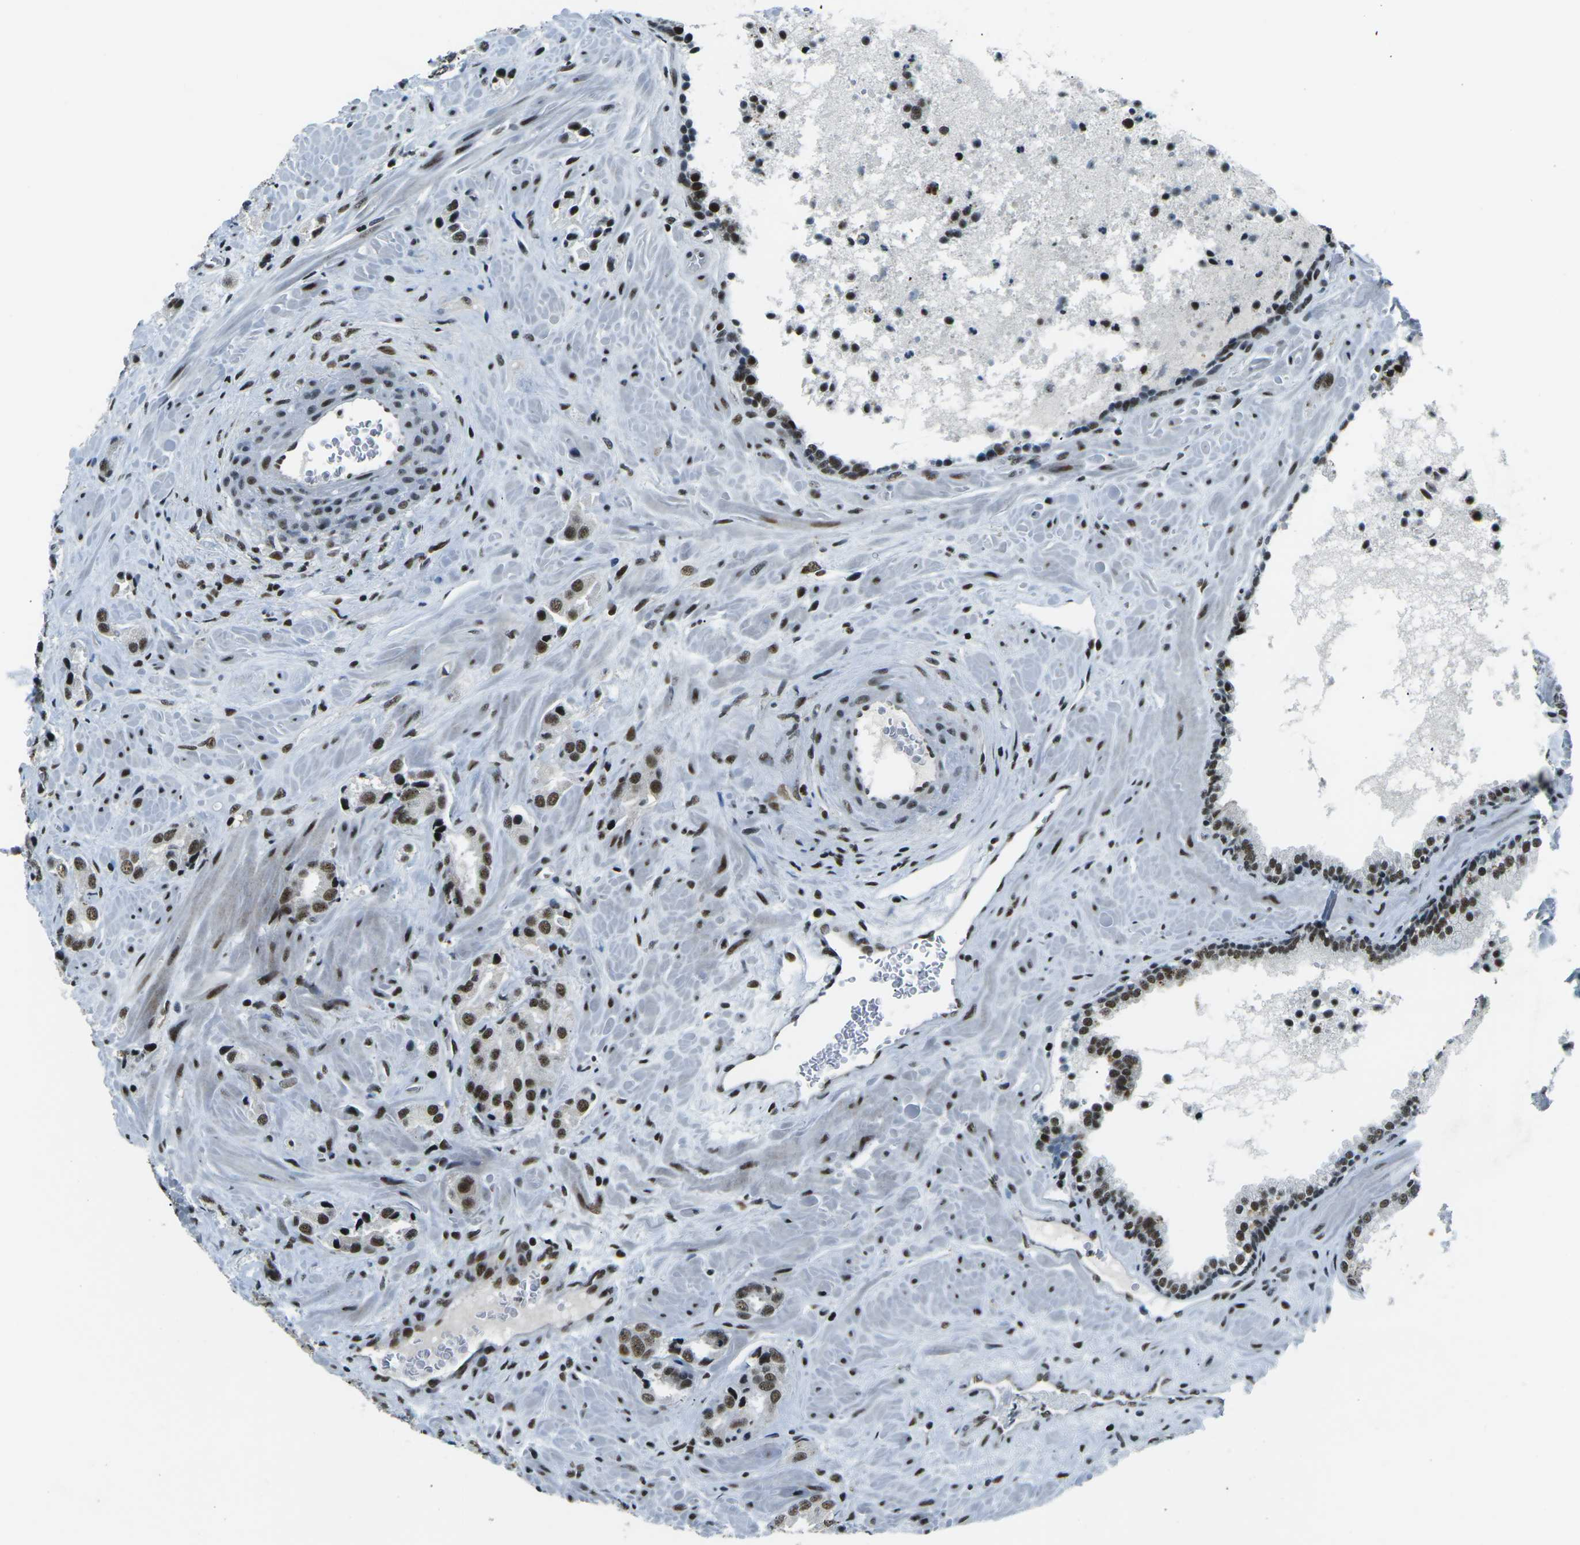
{"staining": {"intensity": "moderate", "quantity": ">75%", "location": "nuclear"}, "tissue": "prostate cancer", "cell_type": "Tumor cells", "image_type": "cancer", "snomed": [{"axis": "morphology", "description": "Adenocarcinoma, High grade"}, {"axis": "topography", "description": "Prostate"}], "caption": "A brown stain labels moderate nuclear positivity of a protein in prostate high-grade adenocarcinoma tumor cells.", "gene": "RBL2", "patient": {"sex": "male", "age": 64}}